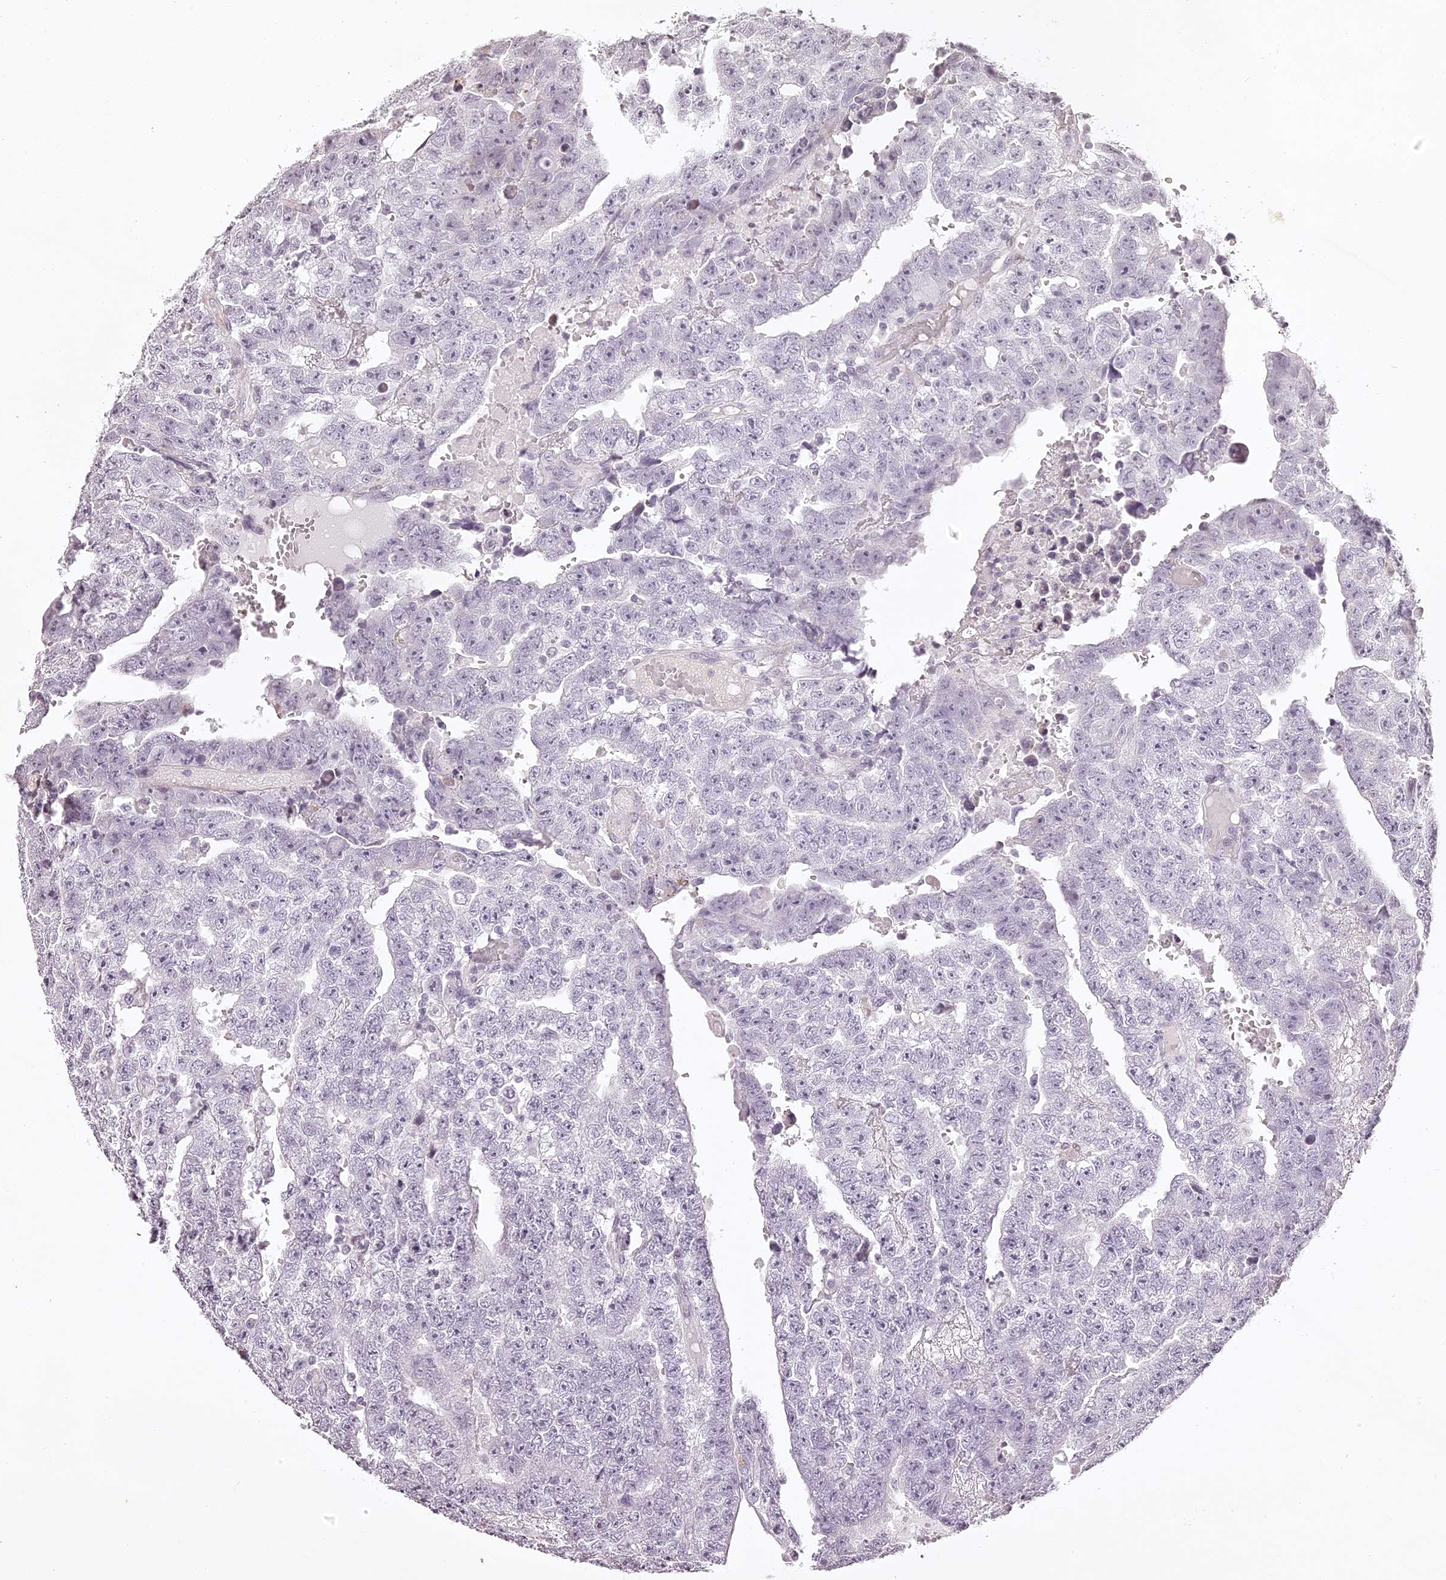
{"staining": {"intensity": "negative", "quantity": "none", "location": "none"}, "tissue": "testis cancer", "cell_type": "Tumor cells", "image_type": "cancer", "snomed": [{"axis": "morphology", "description": "Carcinoma, Embryonal, NOS"}, {"axis": "topography", "description": "Testis"}], "caption": "Immunohistochemistry photomicrograph of human embryonal carcinoma (testis) stained for a protein (brown), which reveals no positivity in tumor cells. (DAB immunohistochemistry, high magnification).", "gene": "ELAPOR1", "patient": {"sex": "male", "age": 25}}